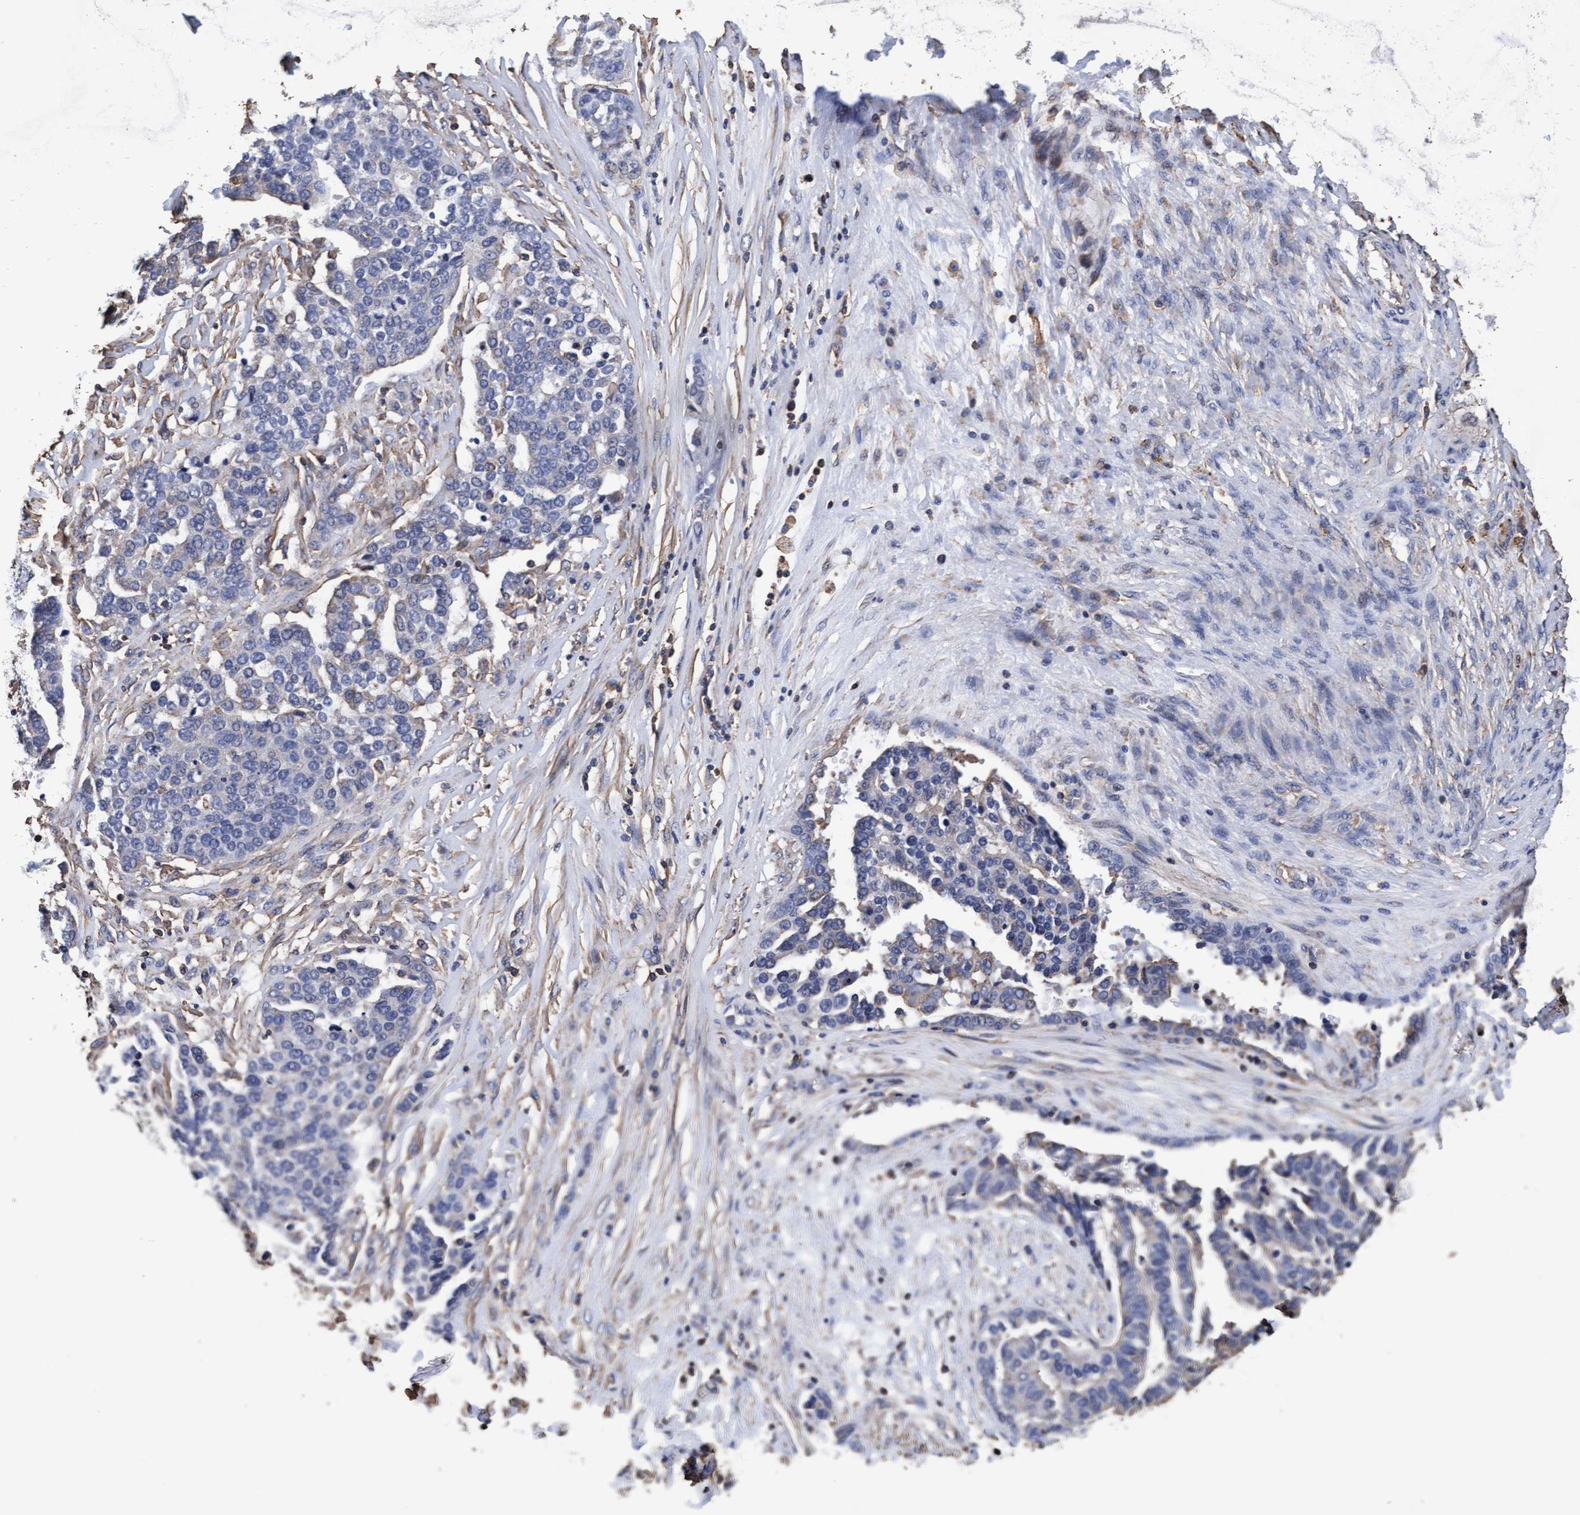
{"staining": {"intensity": "negative", "quantity": "none", "location": "none"}, "tissue": "ovarian cancer", "cell_type": "Tumor cells", "image_type": "cancer", "snomed": [{"axis": "morphology", "description": "Cystadenocarcinoma, serous, NOS"}, {"axis": "topography", "description": "Ovary"}], "caption": "IHC micrograph of neoplastic tissue: serous cystadenocarcinoma (ovarian) stained with DAB demonstrates no significant protein staining in tumor cells. Nuclei are stained in blue.", "gene": "GRHPR", "patient": {"sex": "female", "age": 44}}